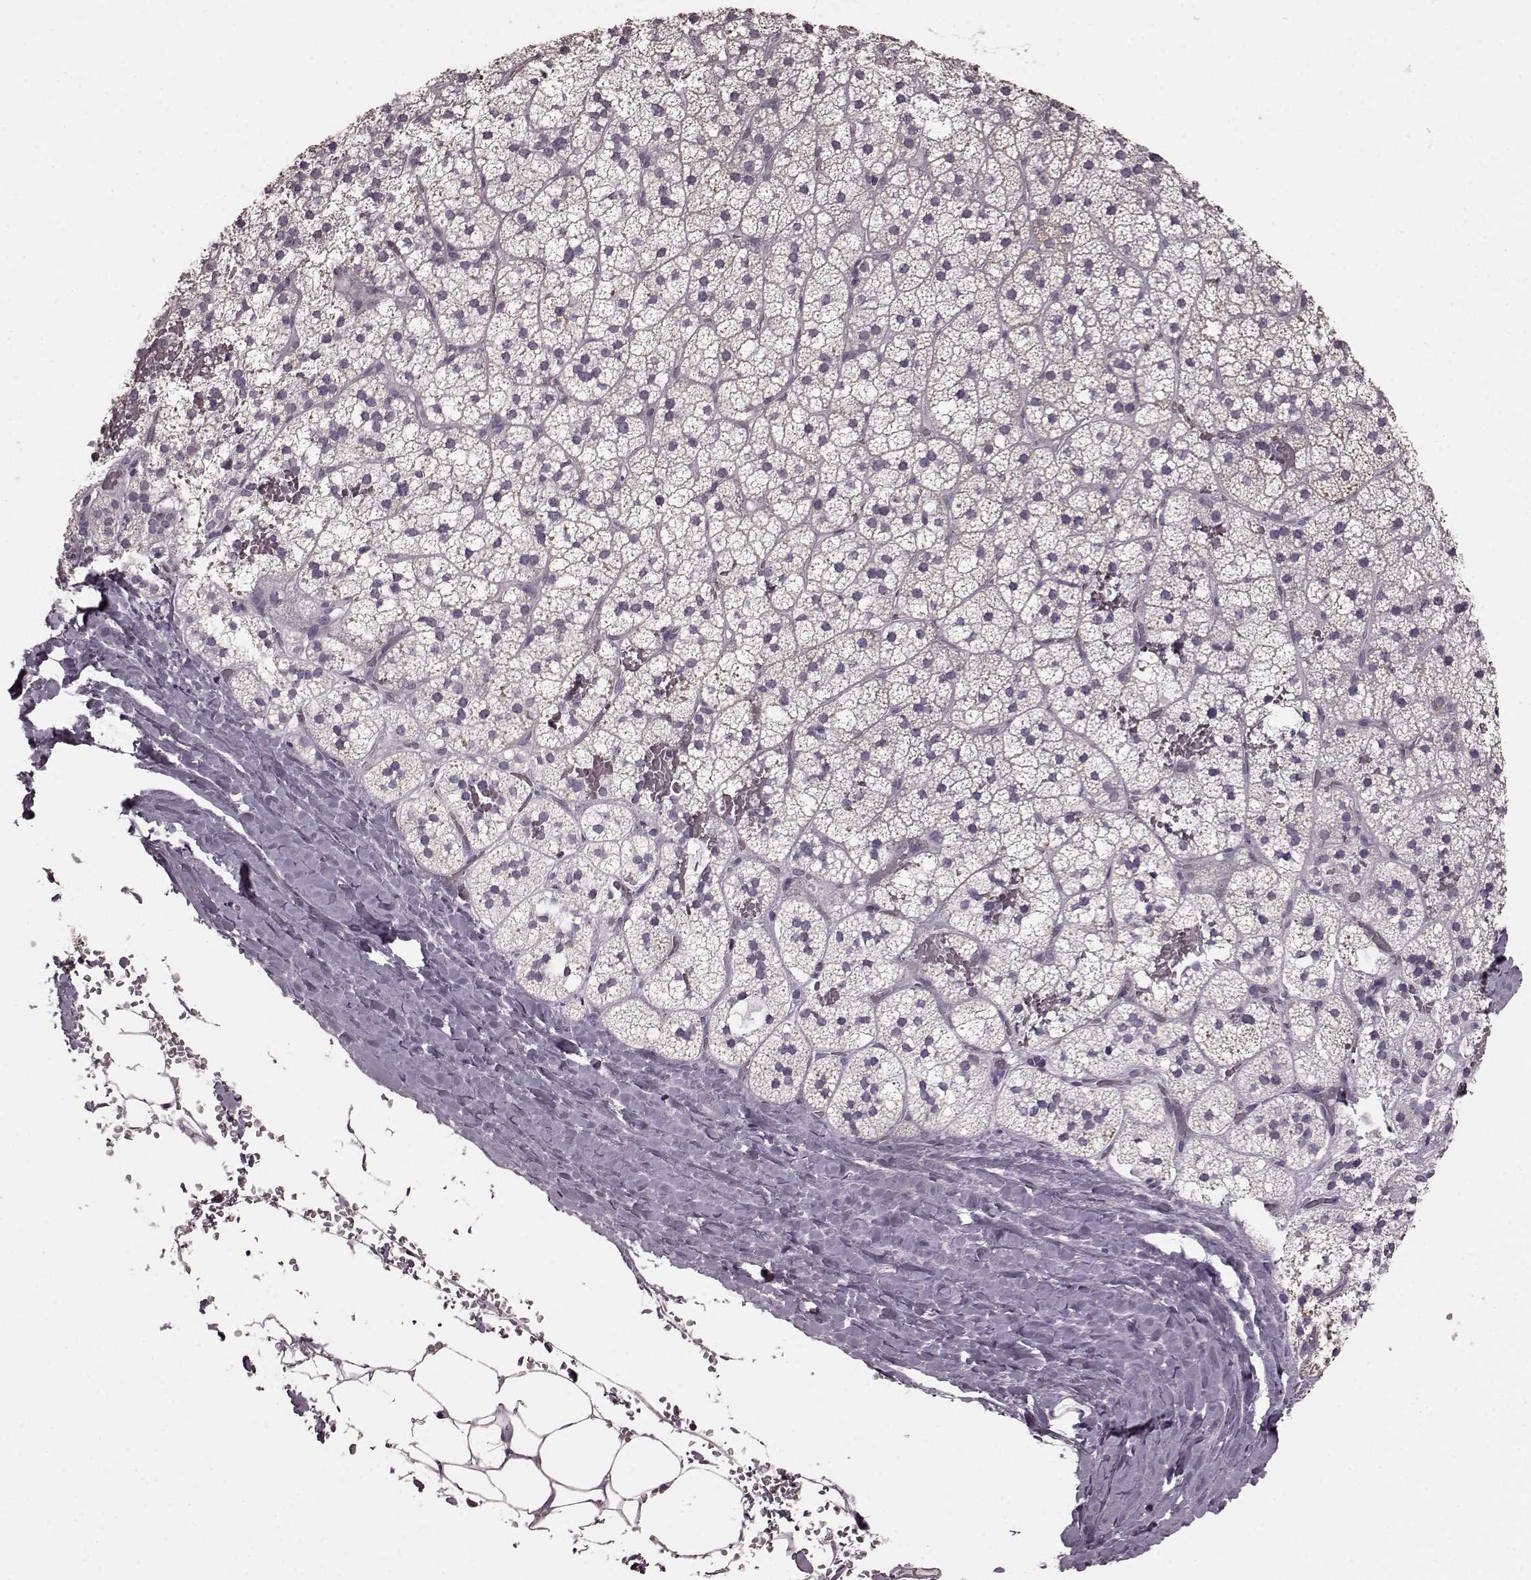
{"staining": {"intensity": "weak", "quantity": "<25%", "location": "cytoplasmic/membranous"}, "tissue": "adrenal gland", "cell_type": "Glandular cells", "image_type": "normal", "snomed": [{"axis": "morphology", "description": "Normal tissue, NOS"}, {"axis": "topography", "description": "Adrenal gland"}], "caption": "This is an immunohistochemistry histopathology image of unremarkable human adrenal gland. There is no staining in glandular cells.", "gene": "CD28", "patient": {"sex": "male", "age": 53}}